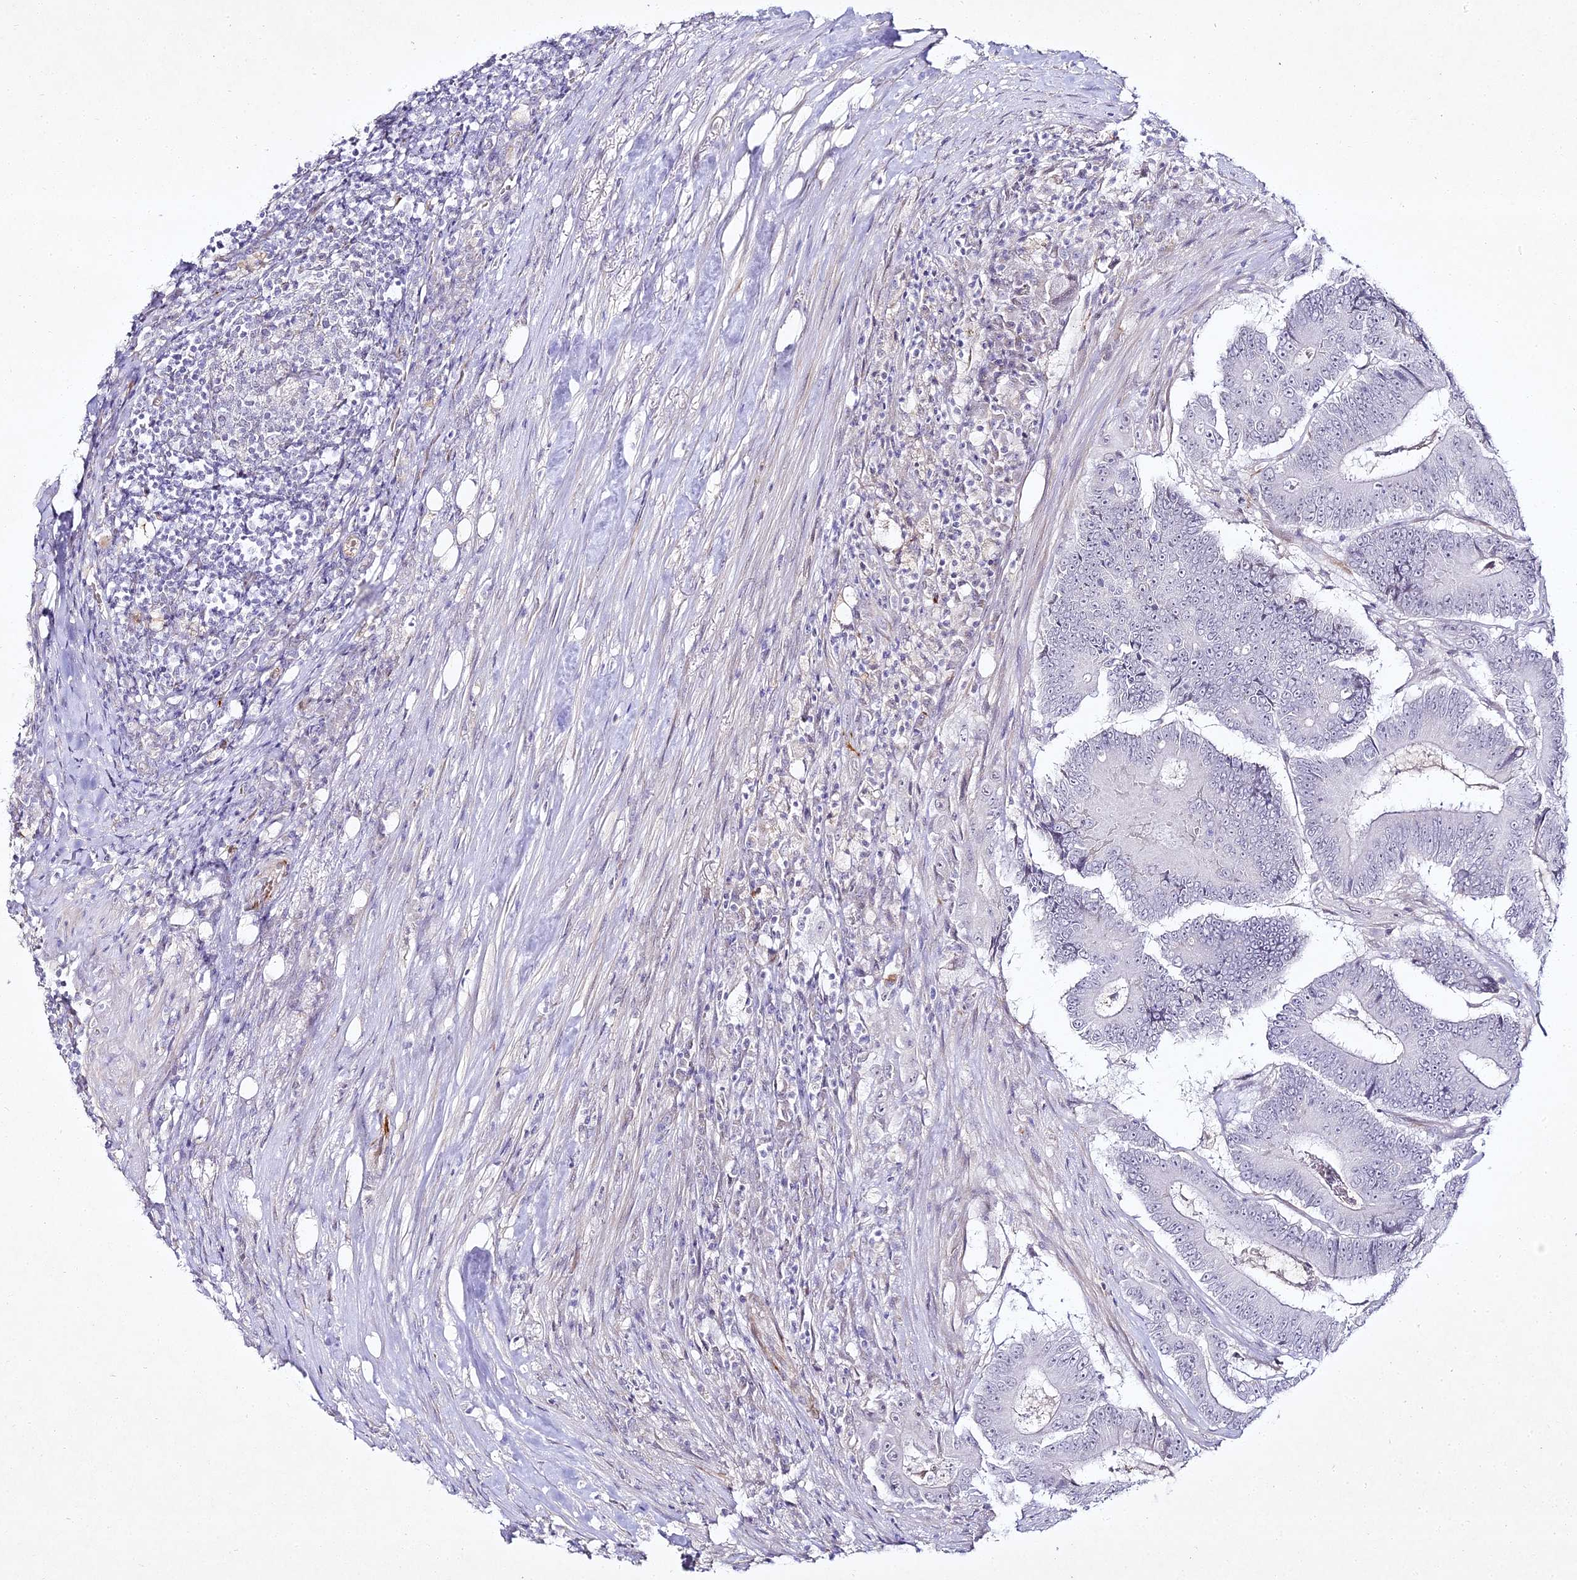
{"staining": {"intensity": "negative", "quantity": "none", "location": "none"}, "tissue": "colorectal cancer", "cell_type": "Tumor cells", "image_type": "cancer", "snomed": [{"axis": "morphology", "description": "Adenocarcinoma, NOS"}, {"axis": "topography", "description": "Colon"}], "caption": "DAB immunohistochemical staining of colorectal adenocarcinoma reveals no significant positivity in tumor cells.", "gene": "ALPG", "patient": {"sex": "male", "age": 83}}